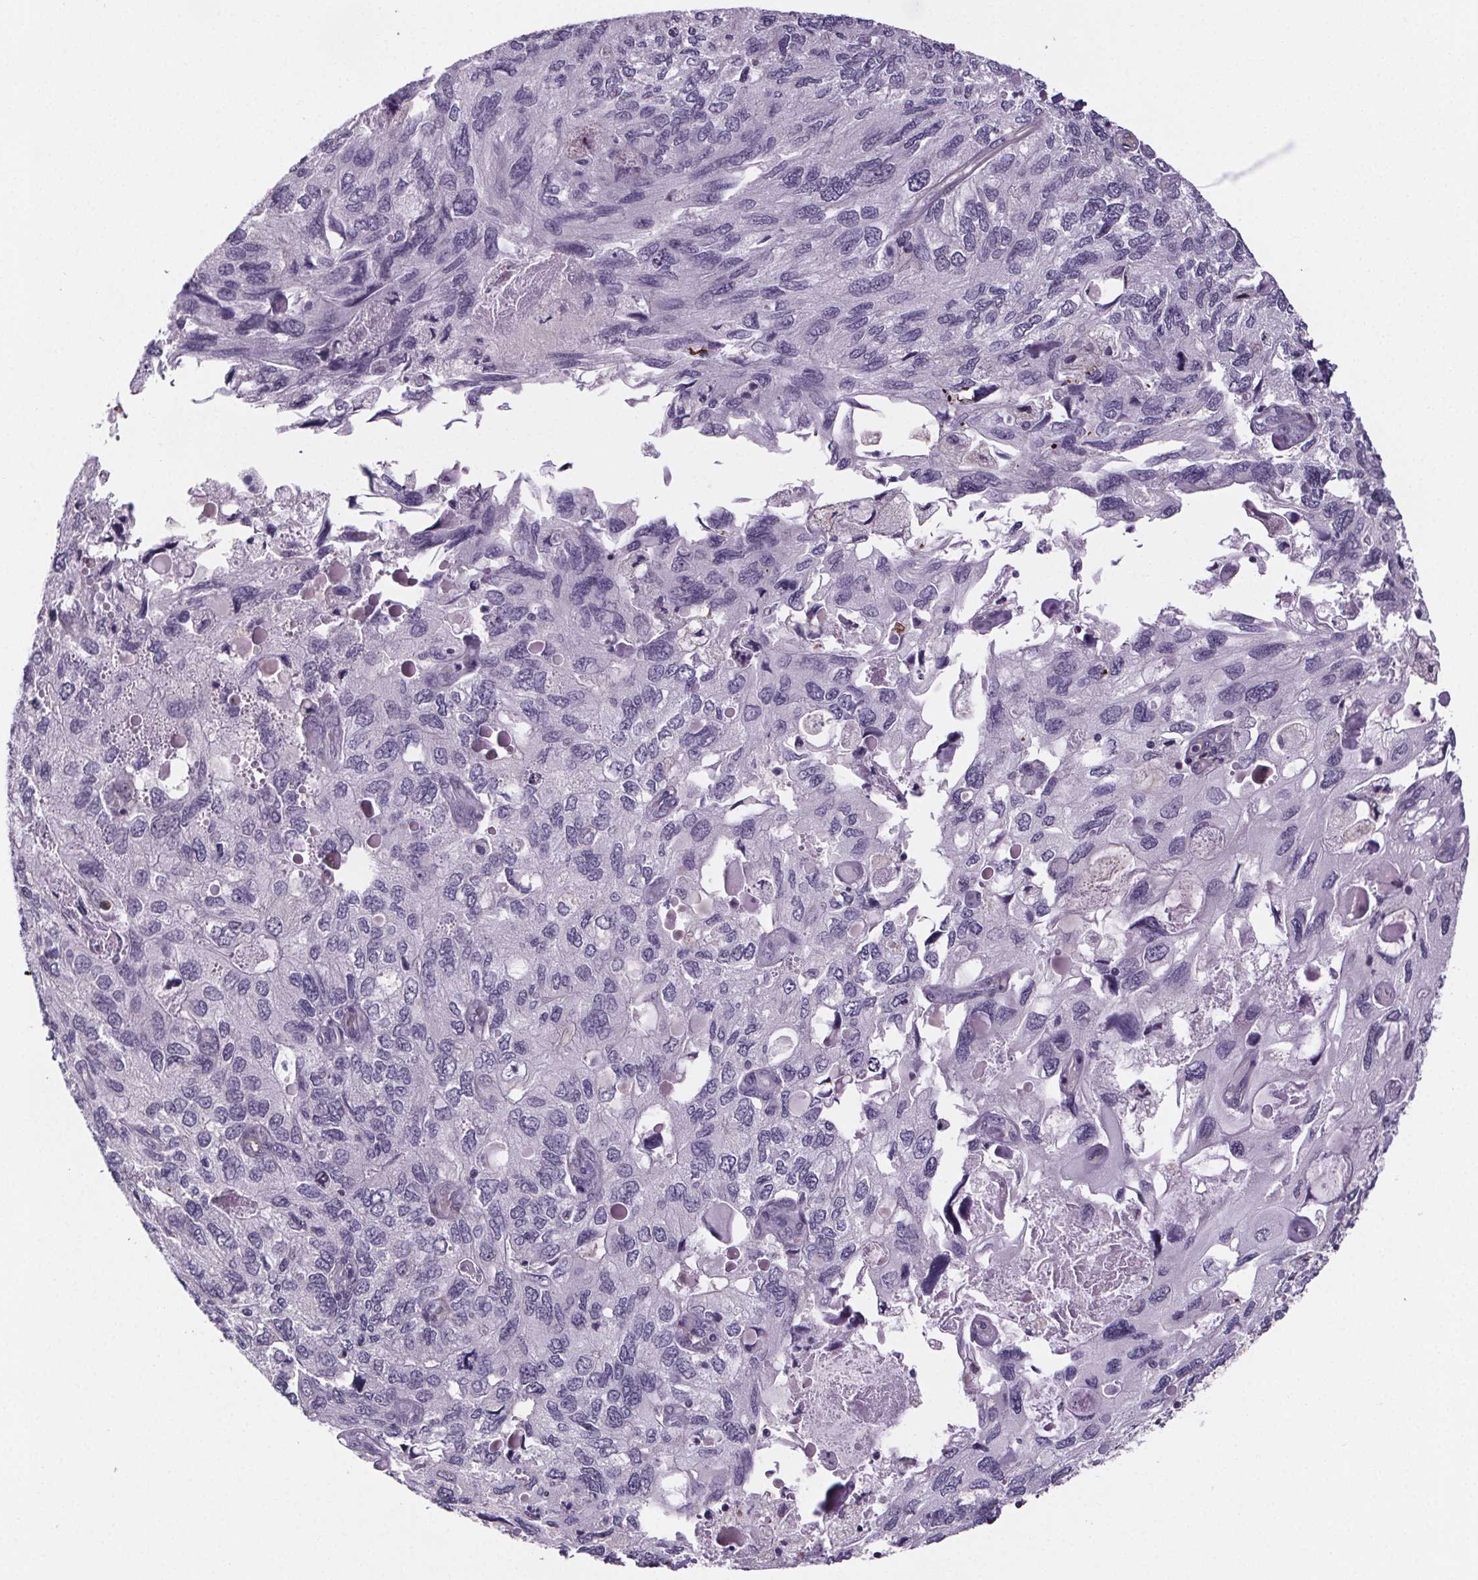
{"staining": {"intensity": "negative", "quantity": "none", "location": "none"}, "tissue": "endometrial cancer", "cell_type": "Tumor cells", "image_type": "cancer", "snomed": [{"axis": "morphology", "description": "Carcinoma, NOS"}, {"axis": "topography", "description": "Uterus"}], "caption": "Endometrial cancer stained for a protein using immunohistochemistry demonstrates no positivity tumor cells.", "gene": "TTC12", "patient": {"sex": "female", "age": 76}}